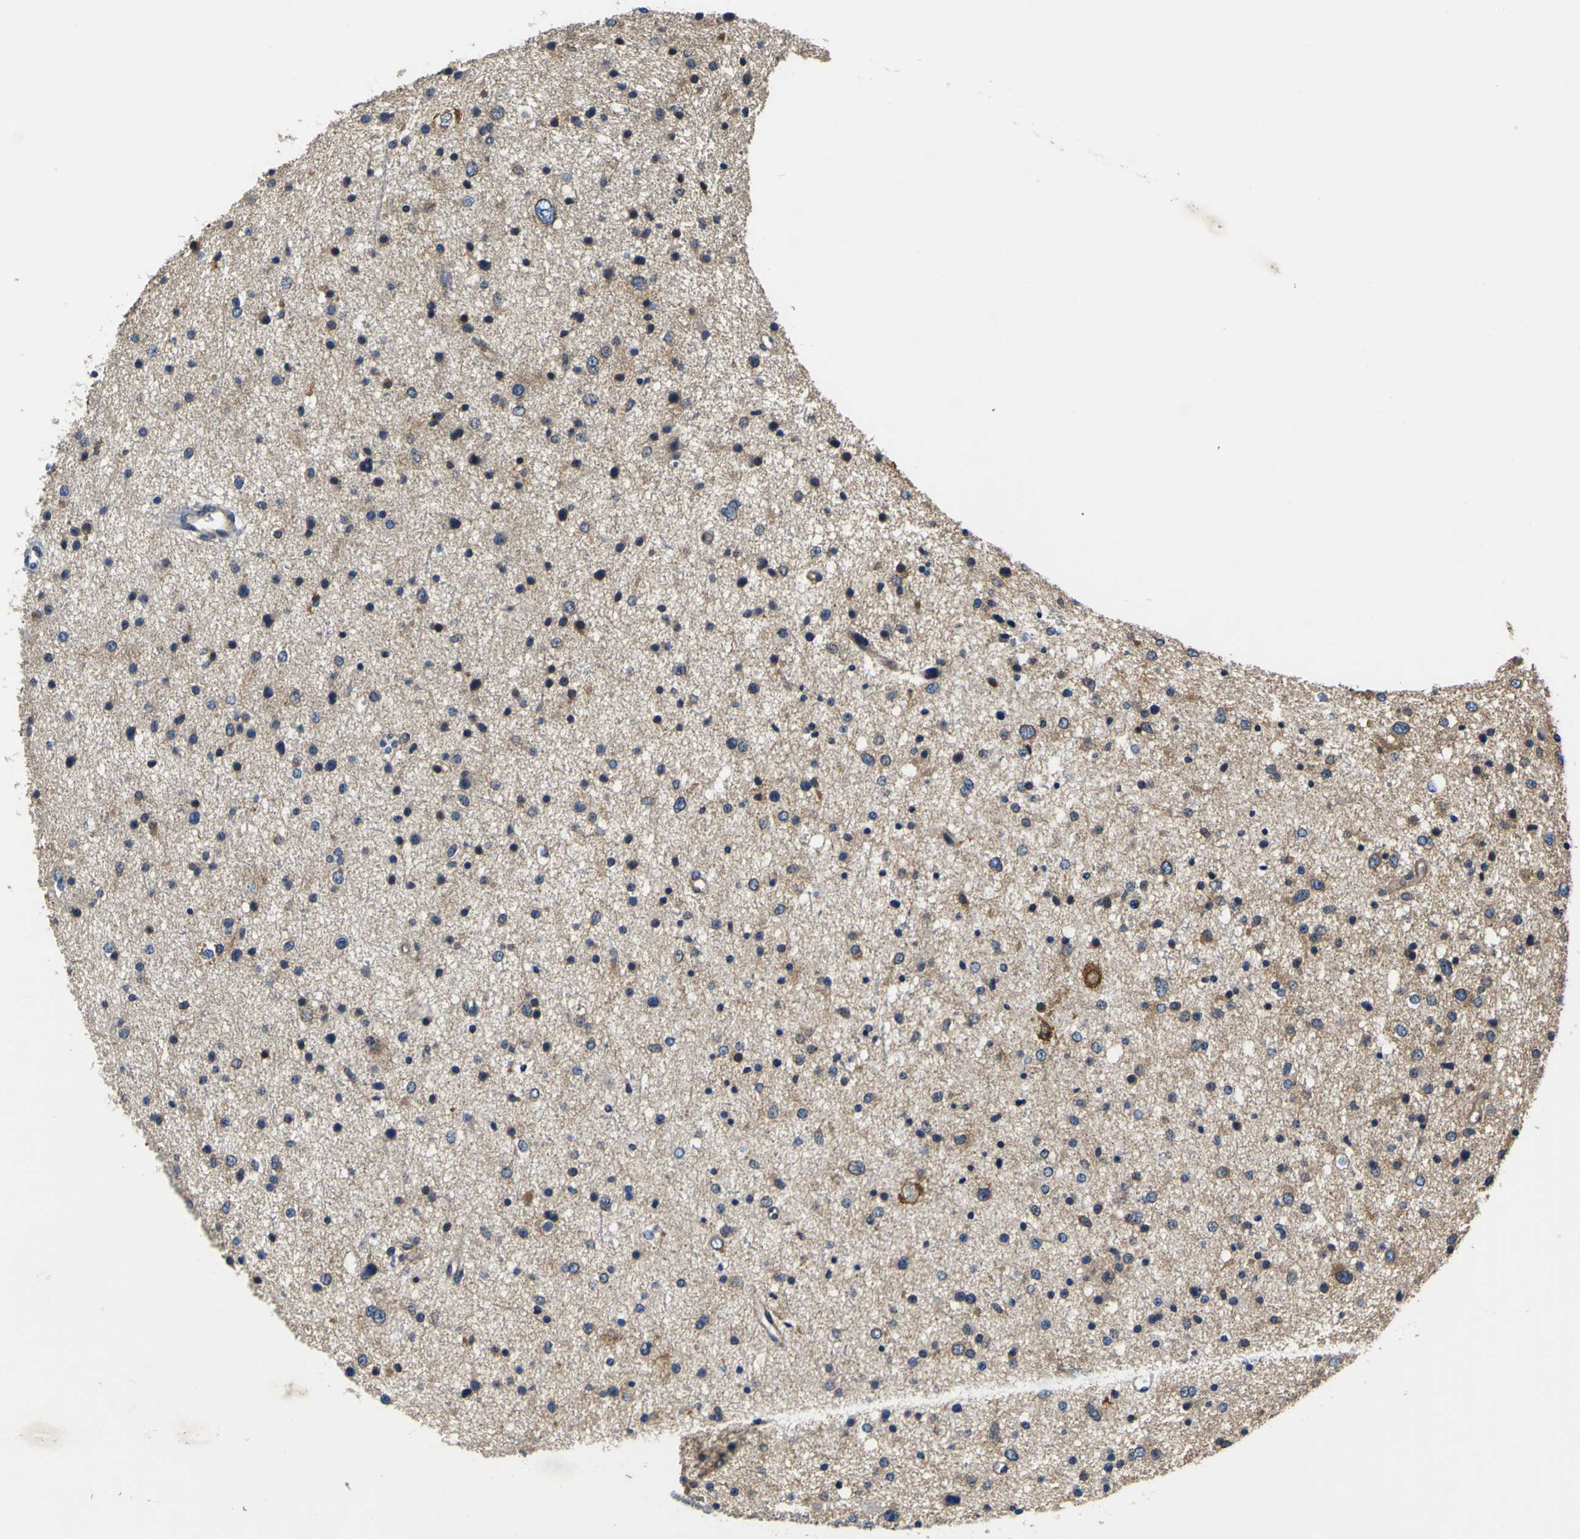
{"staining": {"intensity": "weak", "quantity": "<25%", "location": "cytoplasmic/membranous"}, "tissue": "glioma", "cell_type": "Tumor cells", "image_type": "cancer", "snomed": [{"axis": "morphology", "description": "Glioma, malignant, Low grade"}, {"axis": "topography", "description": "Brain"}], "caption": "Tumor cells are negative for protein expression in human low-grade glioma (malignant). Nuclei are stained in blue.", "gene": "EPHB4", "patient": {"sex": "female", "age": 37}}